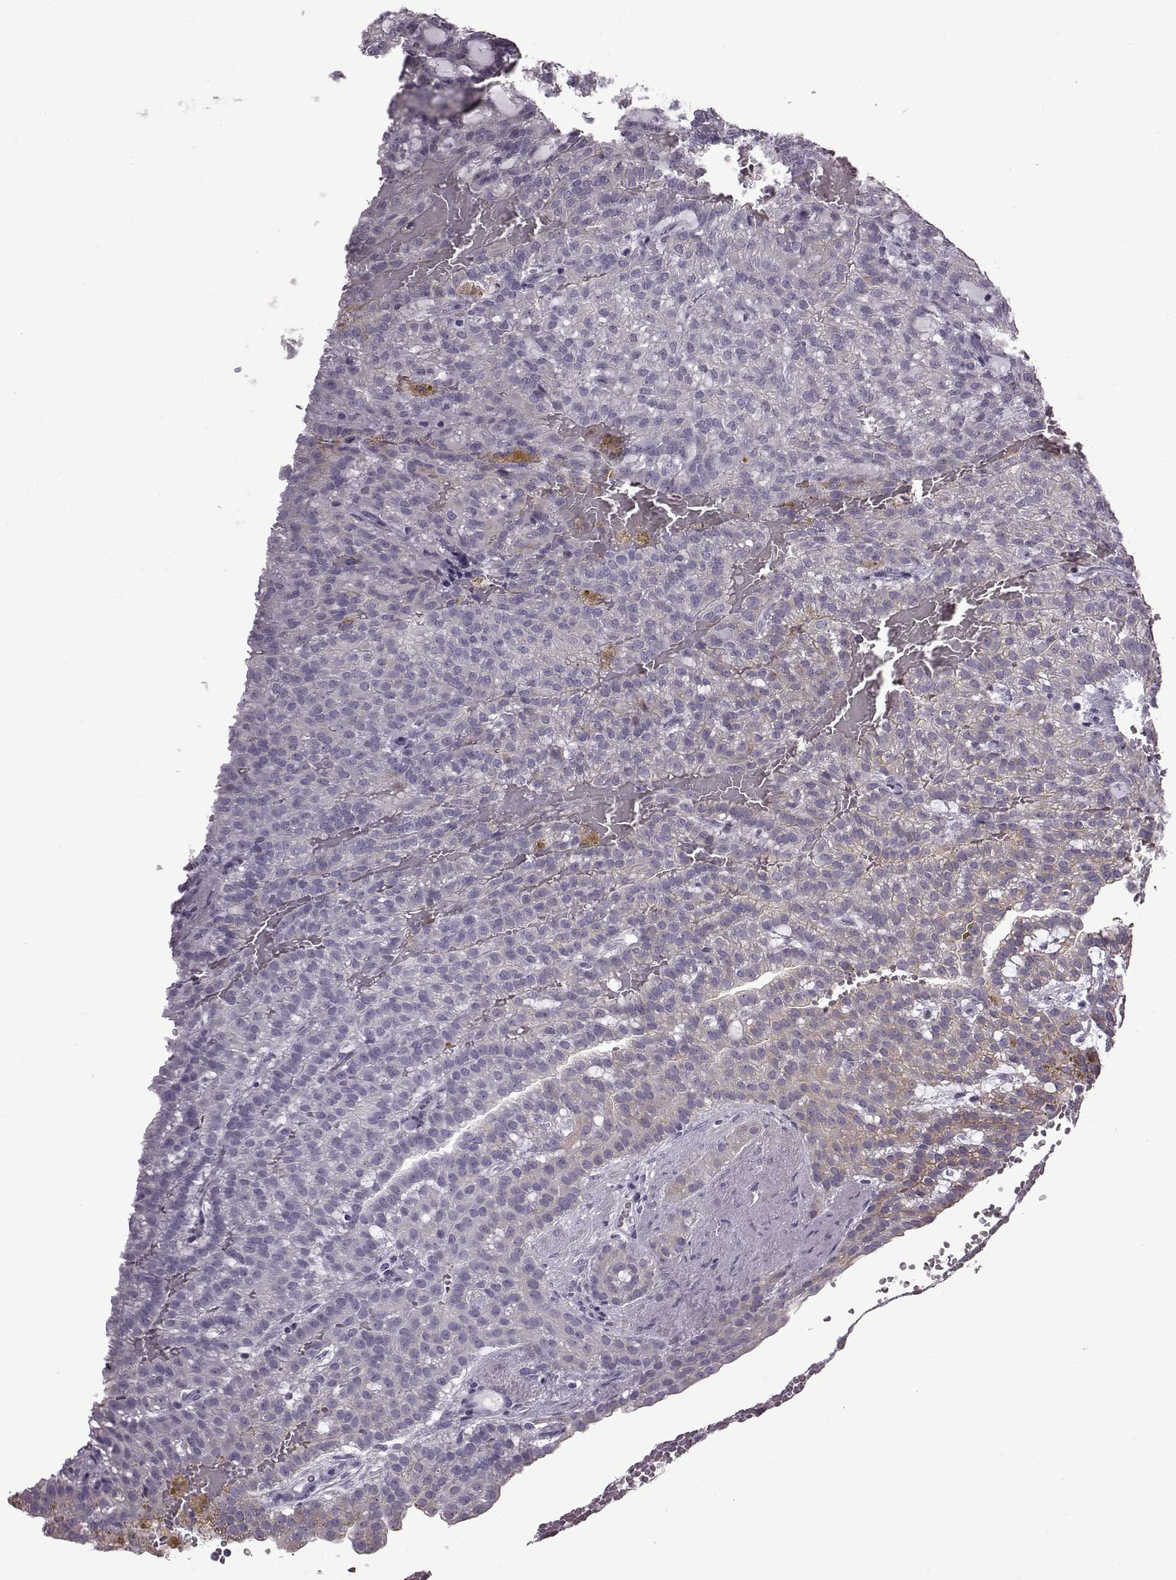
{"staining": {"intensity": "negative", "quantity": "none", "location": "none"}, "tissue": "renal cancer", "cell_type": "Tumor cells", "image_type": "cancer", "snomed": [{"axis": "morphology", "description": "Adenocarcinoma, NOS"}, {"axis": "topography", "description": "Kidney"}], "caption": "Immunohistochemistry image of neoplastic tissue: human renal adenocarcinoma stained with DAB shows no significant protein expression in tumor cells.", "gene": "SLC28A2", "patient": {"sex": "male", "age": 63}}